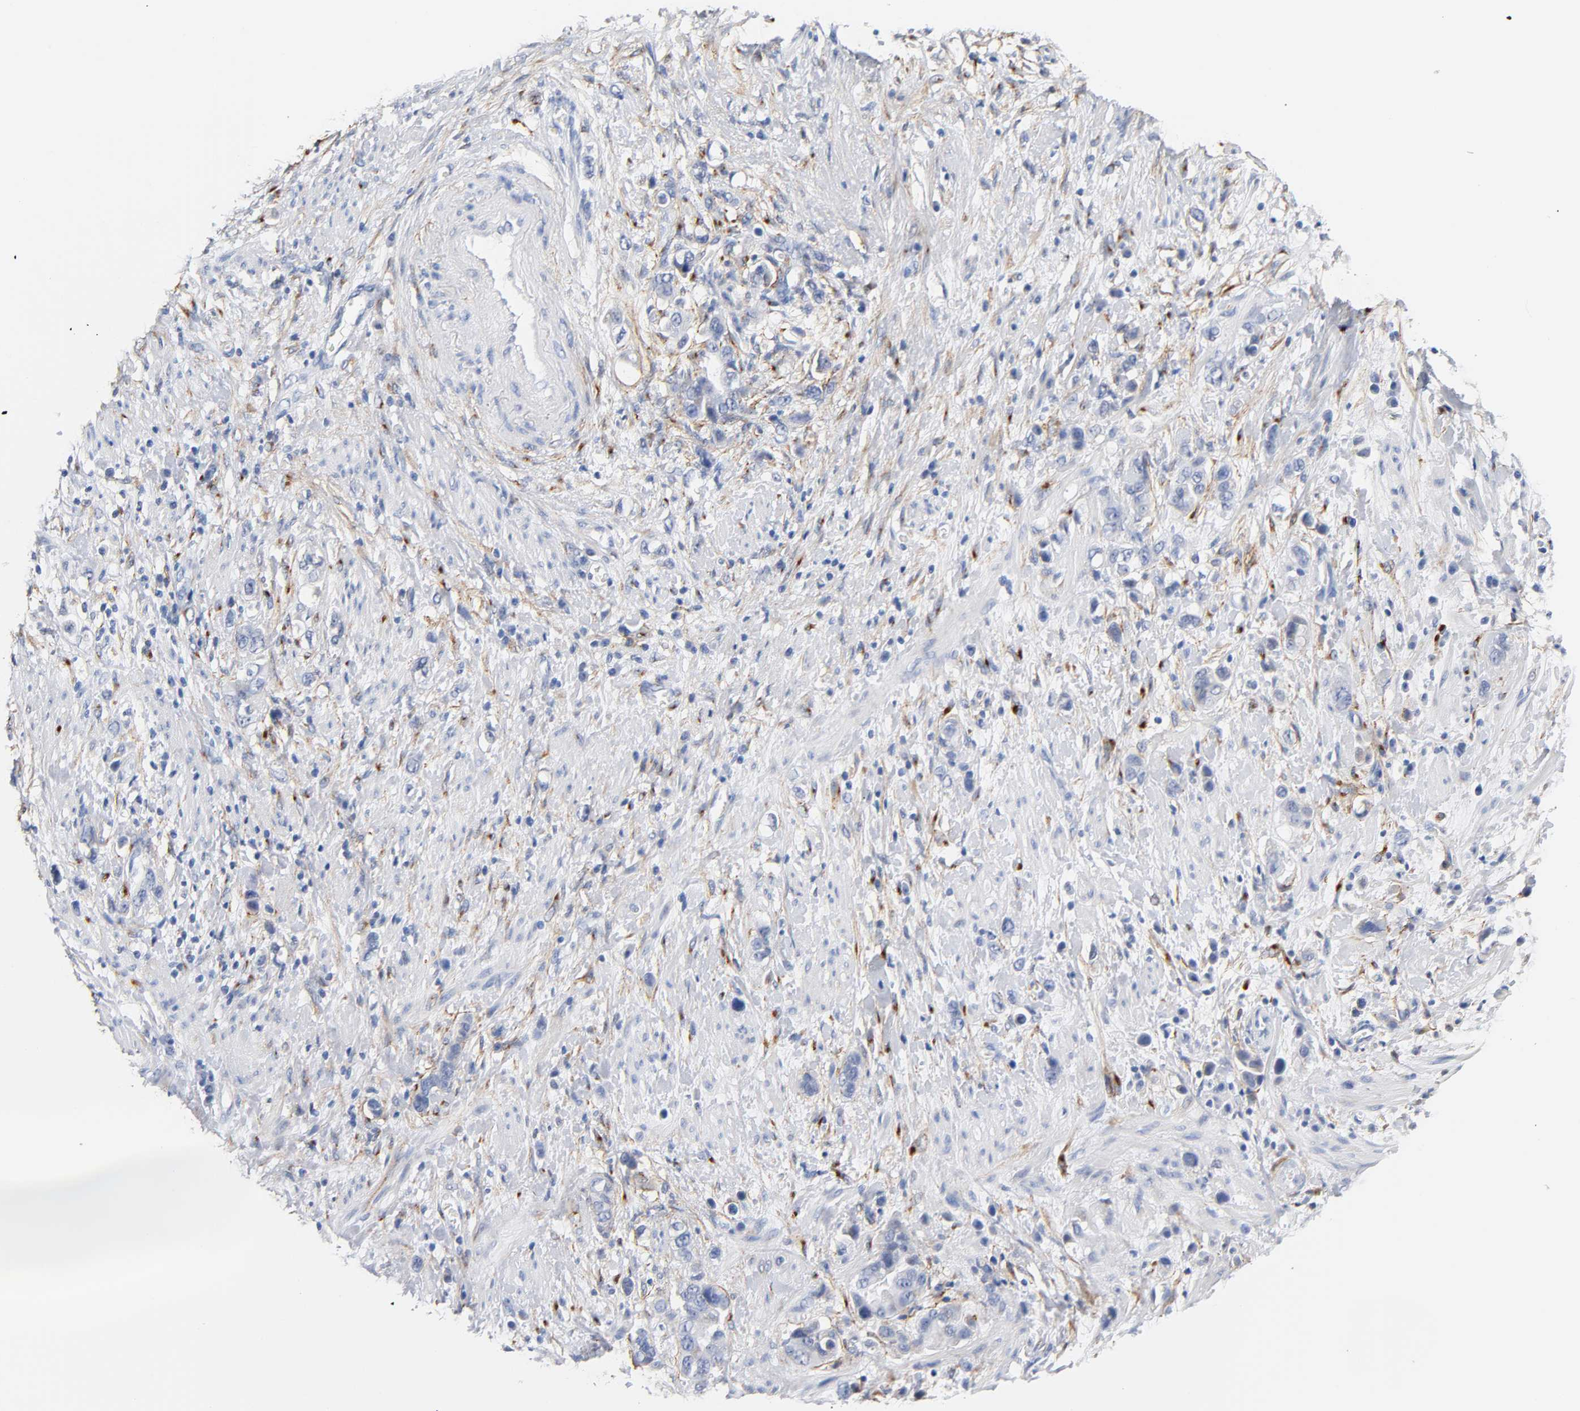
{"staining": {"intensity": "negative", "quantity": "none", "location": "none"}, "tissue": "stomach cancer", "cell_type": "Tumor cells", "image_type": "cancer", "snomed": [{"axis": "morphology", "description": "Adenocarcinoma, NOS"}, {"axis": "topography", "description": "Stomach, lower"}], "caption": "Immunohistochemistry of adenocarcinoma (stomach) displays no staining in tumor cells.", "gene": "LRP1", "patient": {"sex": "female", "age": 93}}